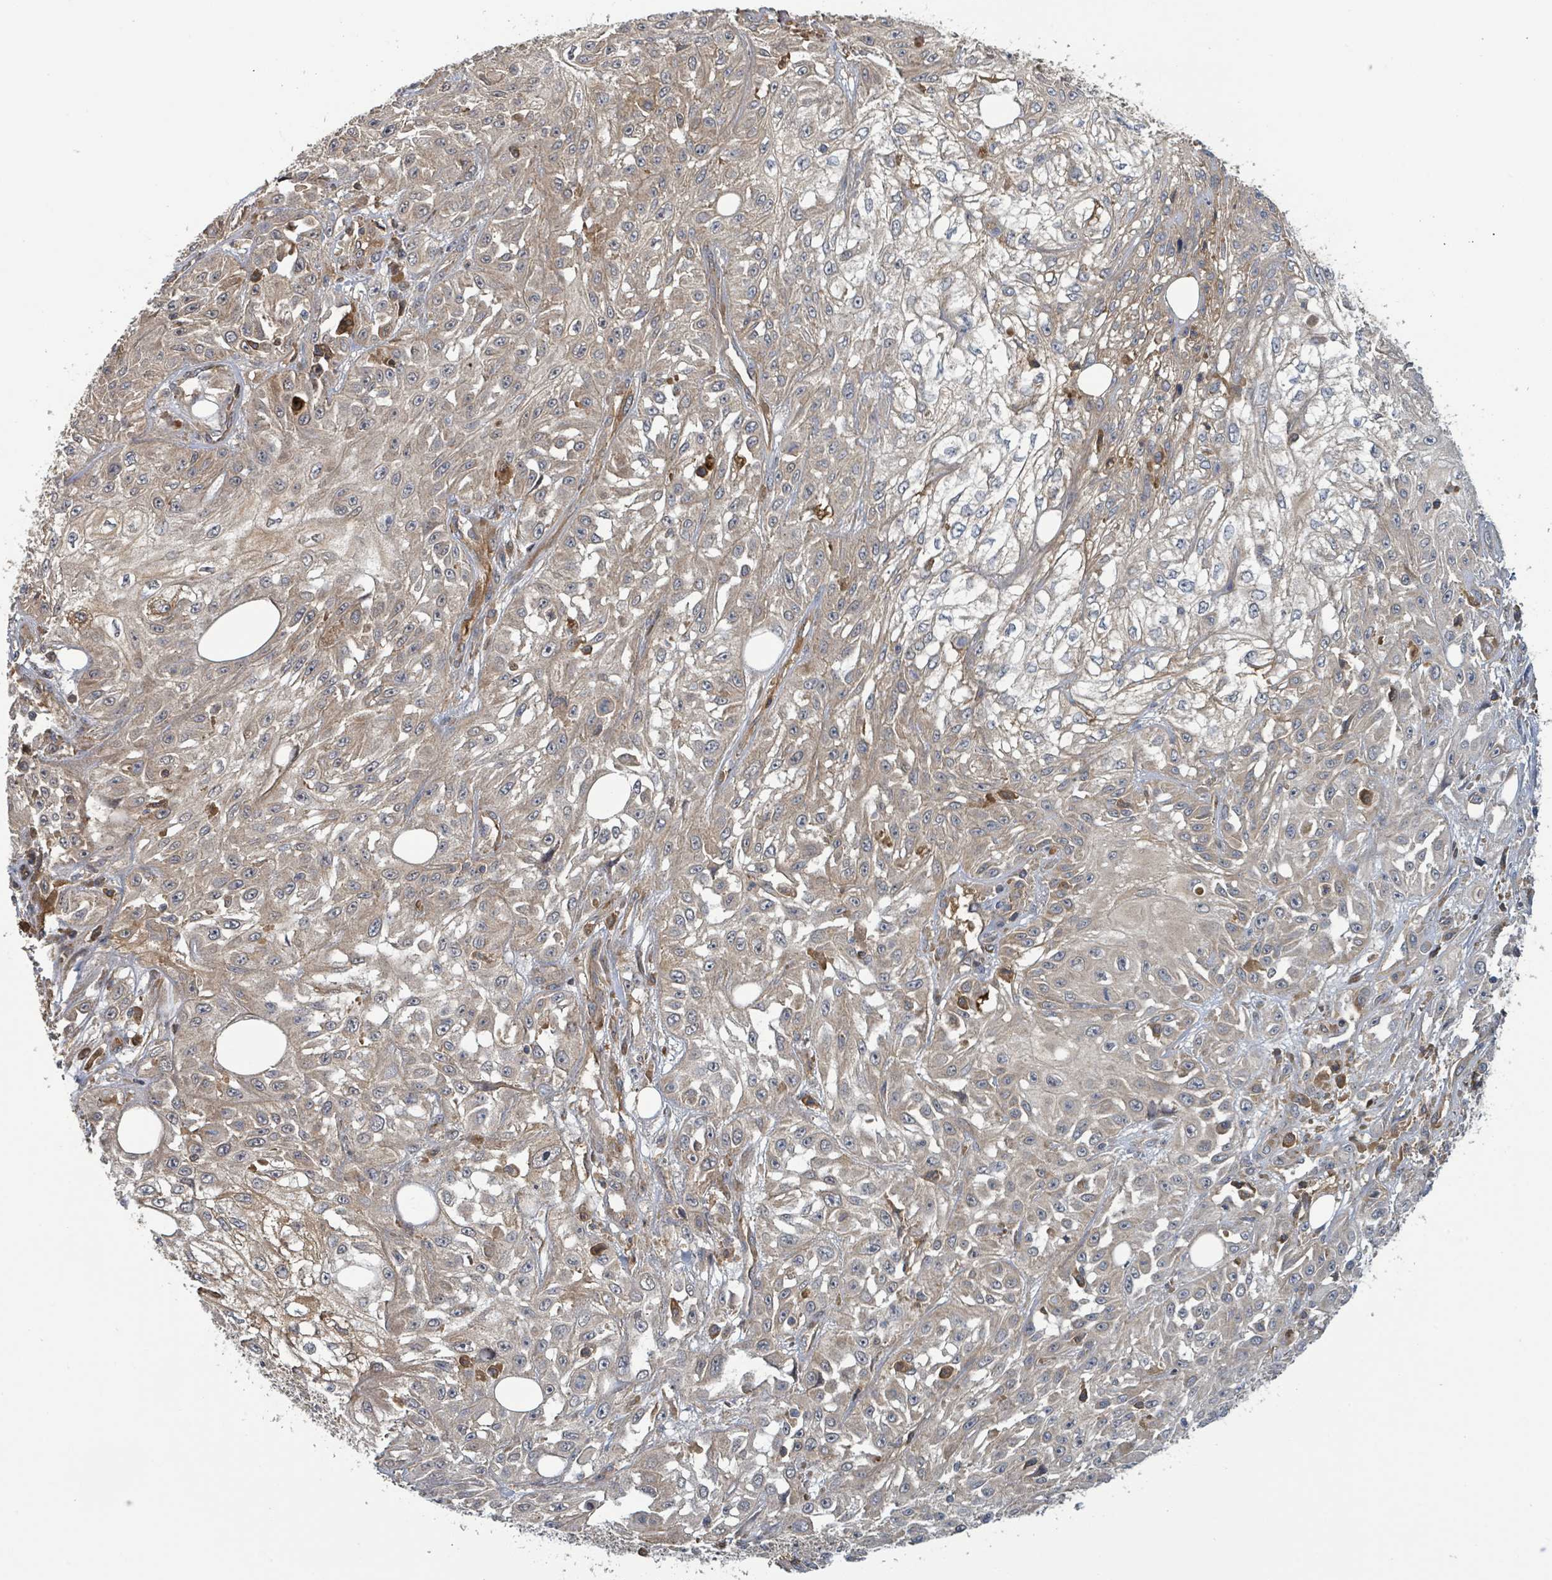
{"staining": {"intensity": "weak", "quantity": "<25%", "location": "cytoplasmic/membranous"}, "tissue": "skin cancer", "cell_type": "Tumor cells", "image_type": "cancer", "snomed": [{"axis": "morphology", "description": "Squamous cell carcinoma, NOS"}, {"axis": "morphology", "description": "Squamous cell carcinoma, metastatic, NOS"}, {"axis": "topography", "description": "Skin"}, {"axis": "topography", "description": "Lymph node"}], "caption": "The immunohistochemistry (IHC) histopathology image has no significant staining in tumor cells of skin cancer (metastatic squamous cell carcinoma) tissue. (DAB immunohistochemistry with hematoxylin counter stain).", "gene": "STARD4", "patient": {"sex": "male", "age": 75}}